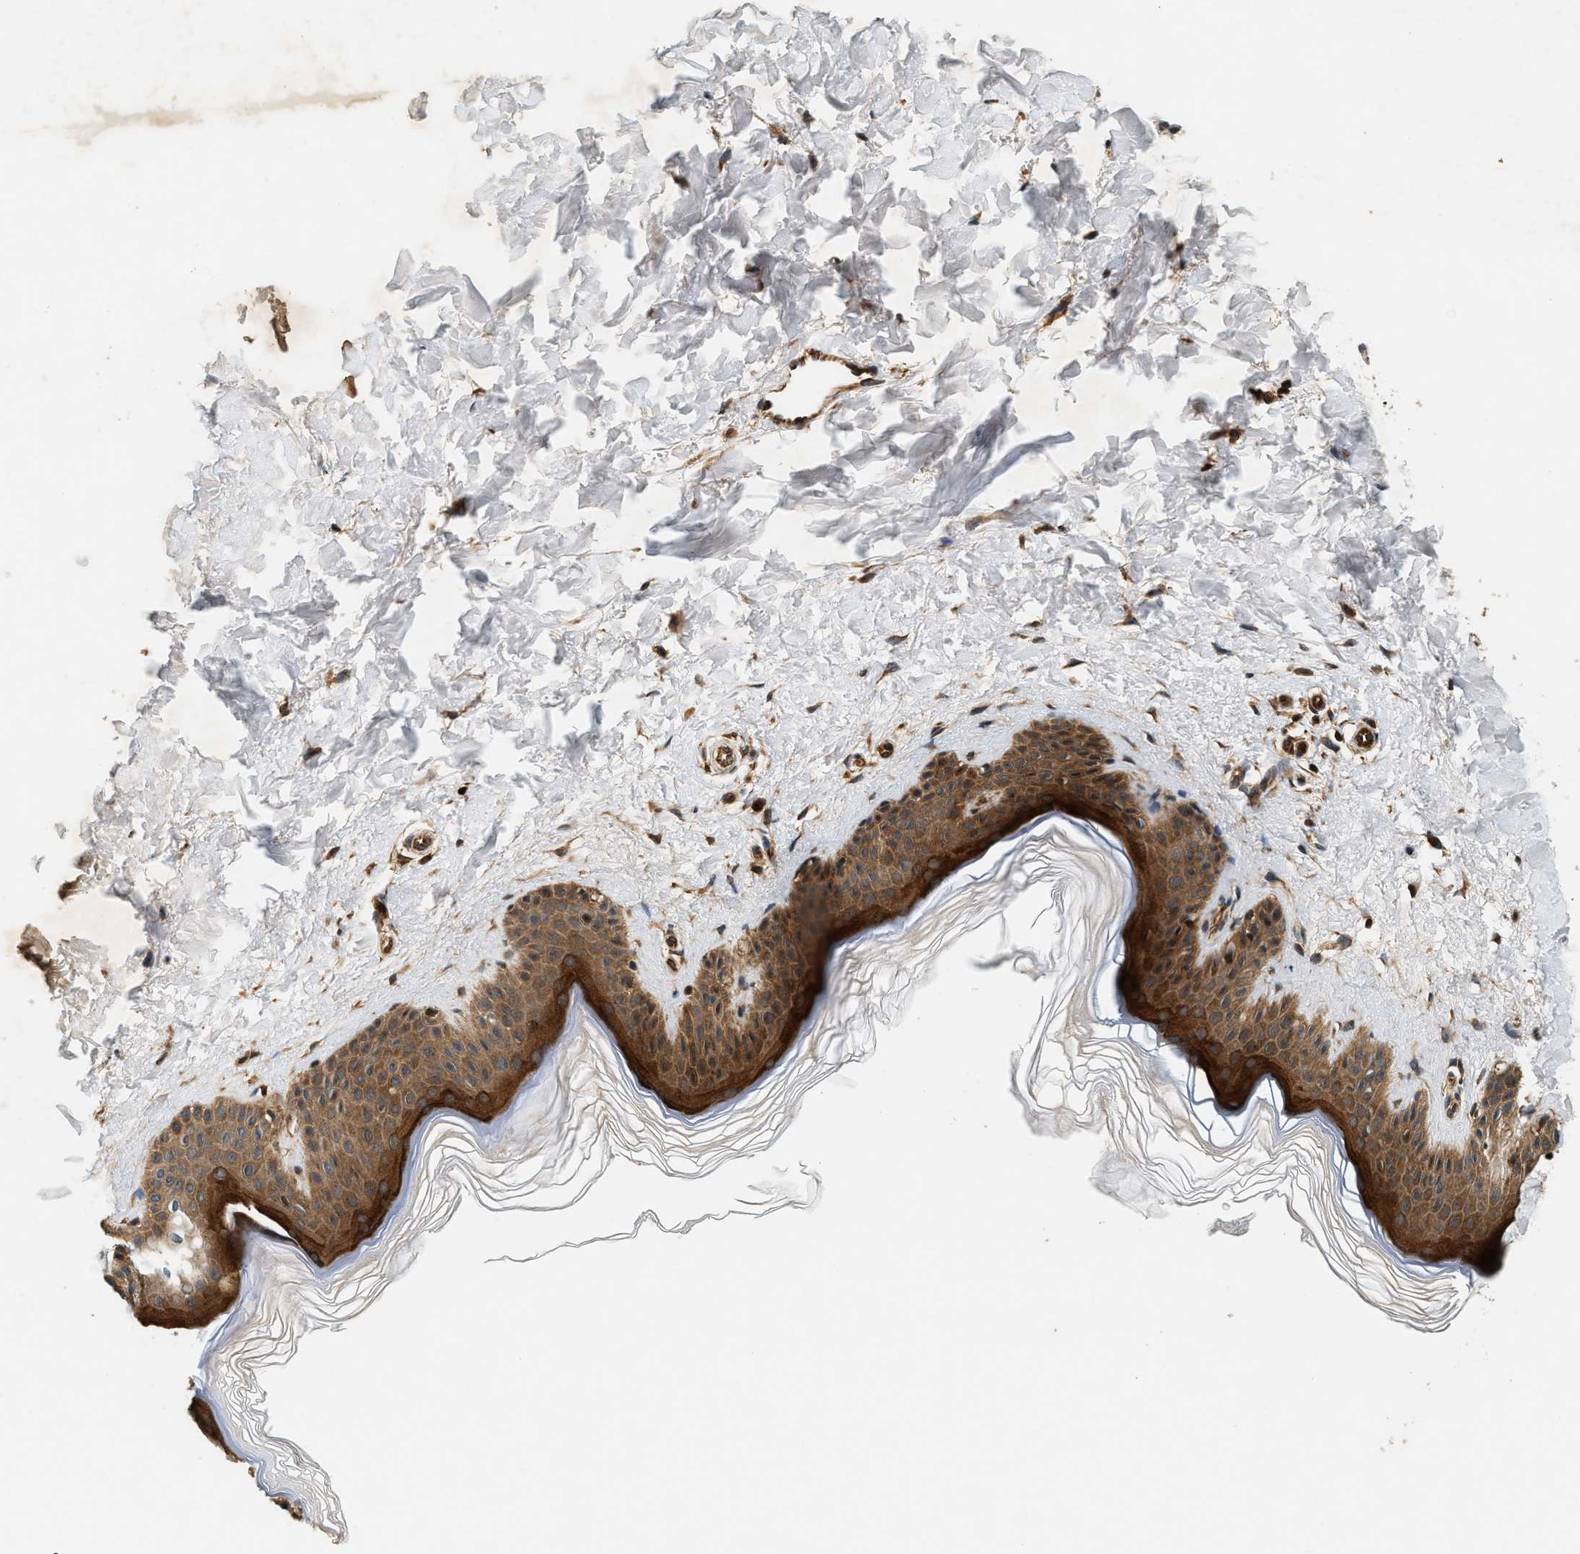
{"staining": {"intensity": "strong", "quantity": ">75%", "location": "cytoplasmic/membranous"}, "tissue": "skin", "cell_type": "Fibroblasts", "image_type": "normal", "snomed": [{"axis": "morphology", "description": "Normal tissue, NOS"}, {"axis": "morphology", "description": "Malignant melanoma, Metastatic site"}, {"axis": "topography", "description": "Skin"}], "caption": "This micrograph shows immunohistochemistry staining of unremarkable human skin, with high strong cytoplasmic/membranous staining in about >75% of fibroblasts.", "gene": "SAMD9", "patient": {"sex": "male", "age": 41}}